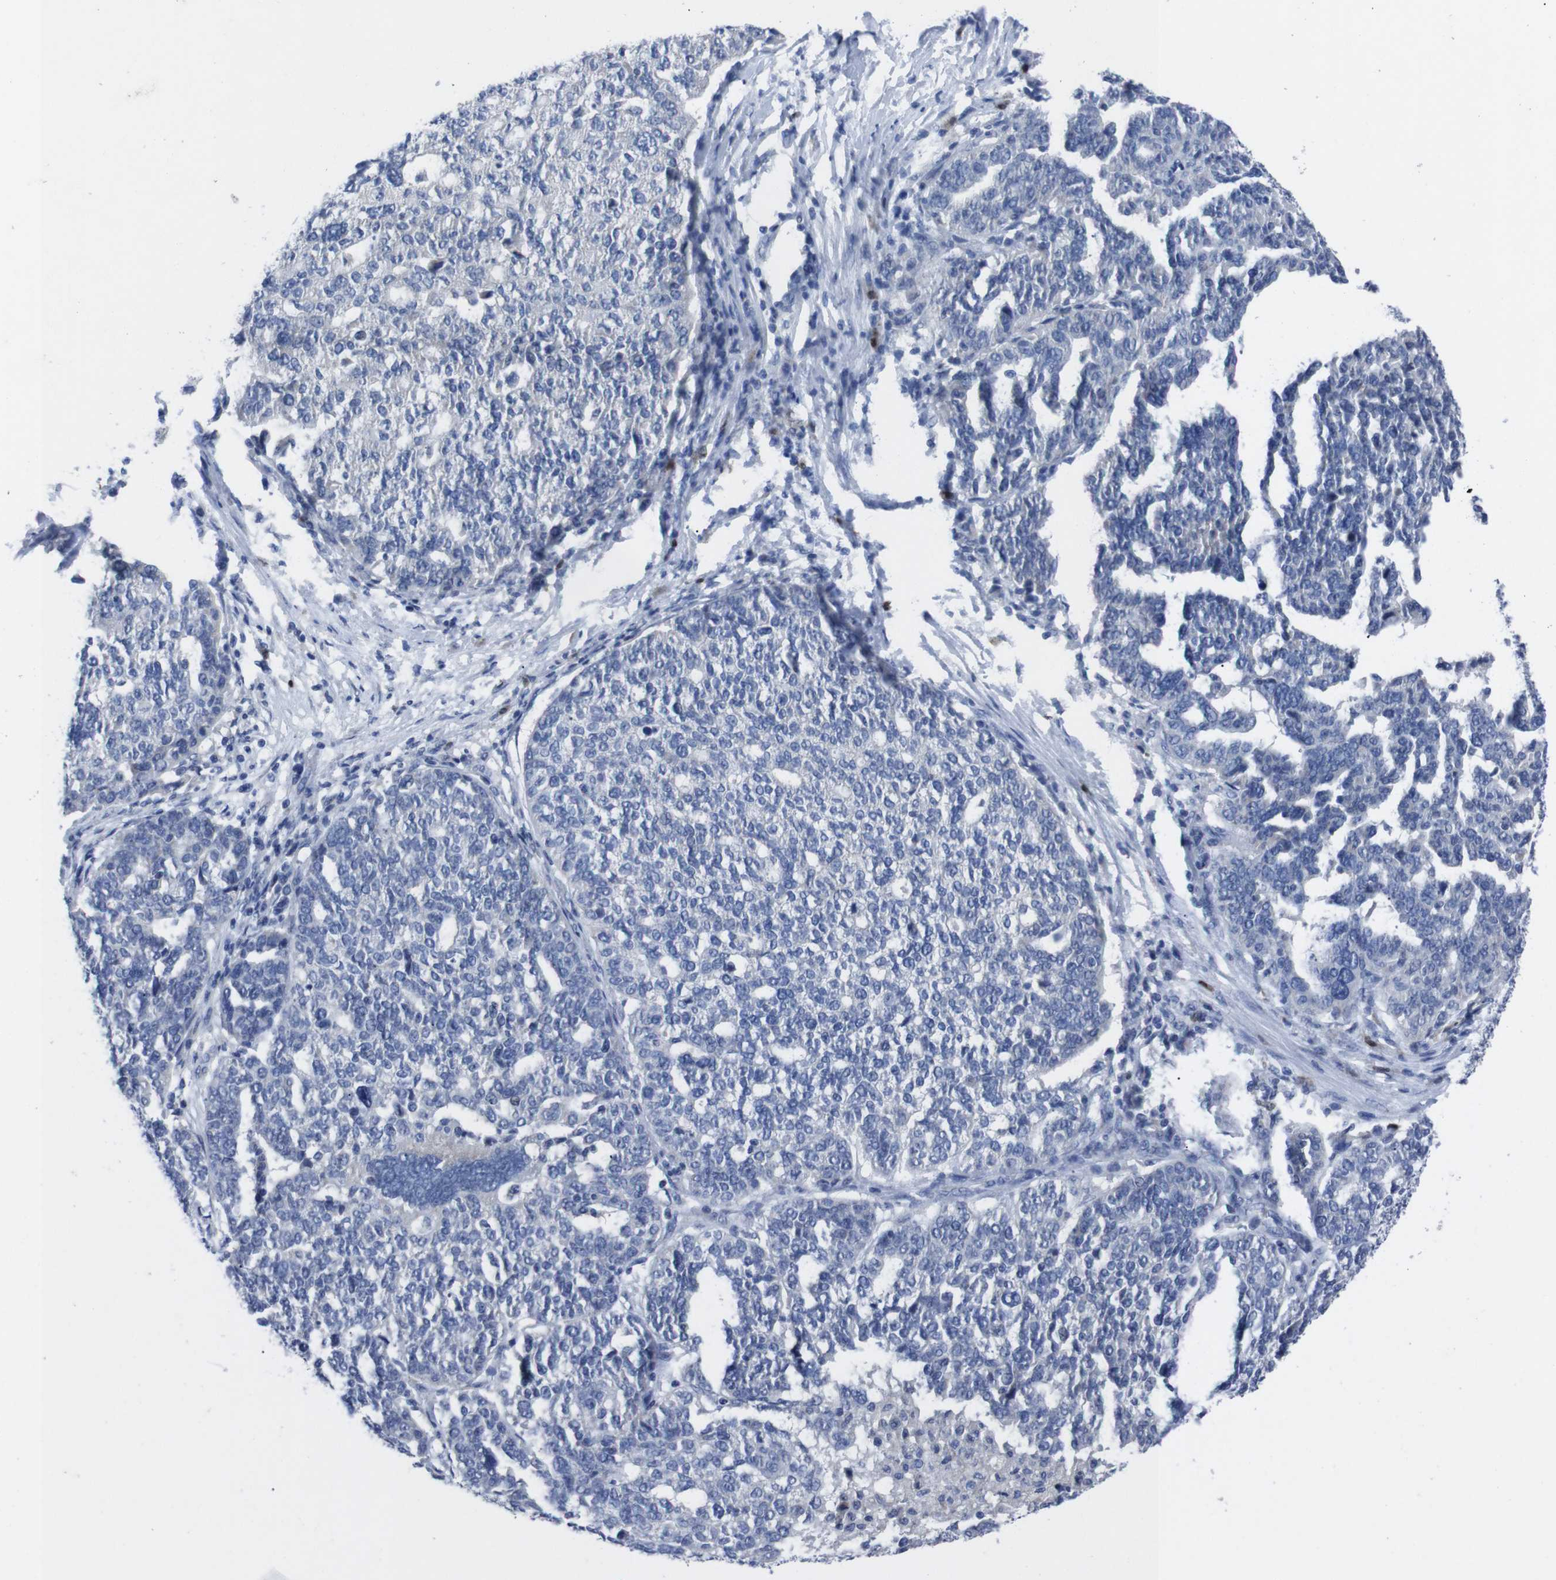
{"staining": {"intensity": "negative", "quantity": "none", "location": "none"}, "tissue": "ovarian cancer", "cell_type": "Tumor cells", "image_type": "cancer", "snomed": [{"axis": "morphology", "description": "Cystadenocarcinoma, serous, NOS"}, {"axis": "topography", "description": "Ovary"}], "caption": "Serous cystadenocarcinoma (ovarian) stained for a protein using immunohistochemistry reveals no staining tumor cells.", "gene": "IRF4", "patient": {"sex": "female", "age": 59}}